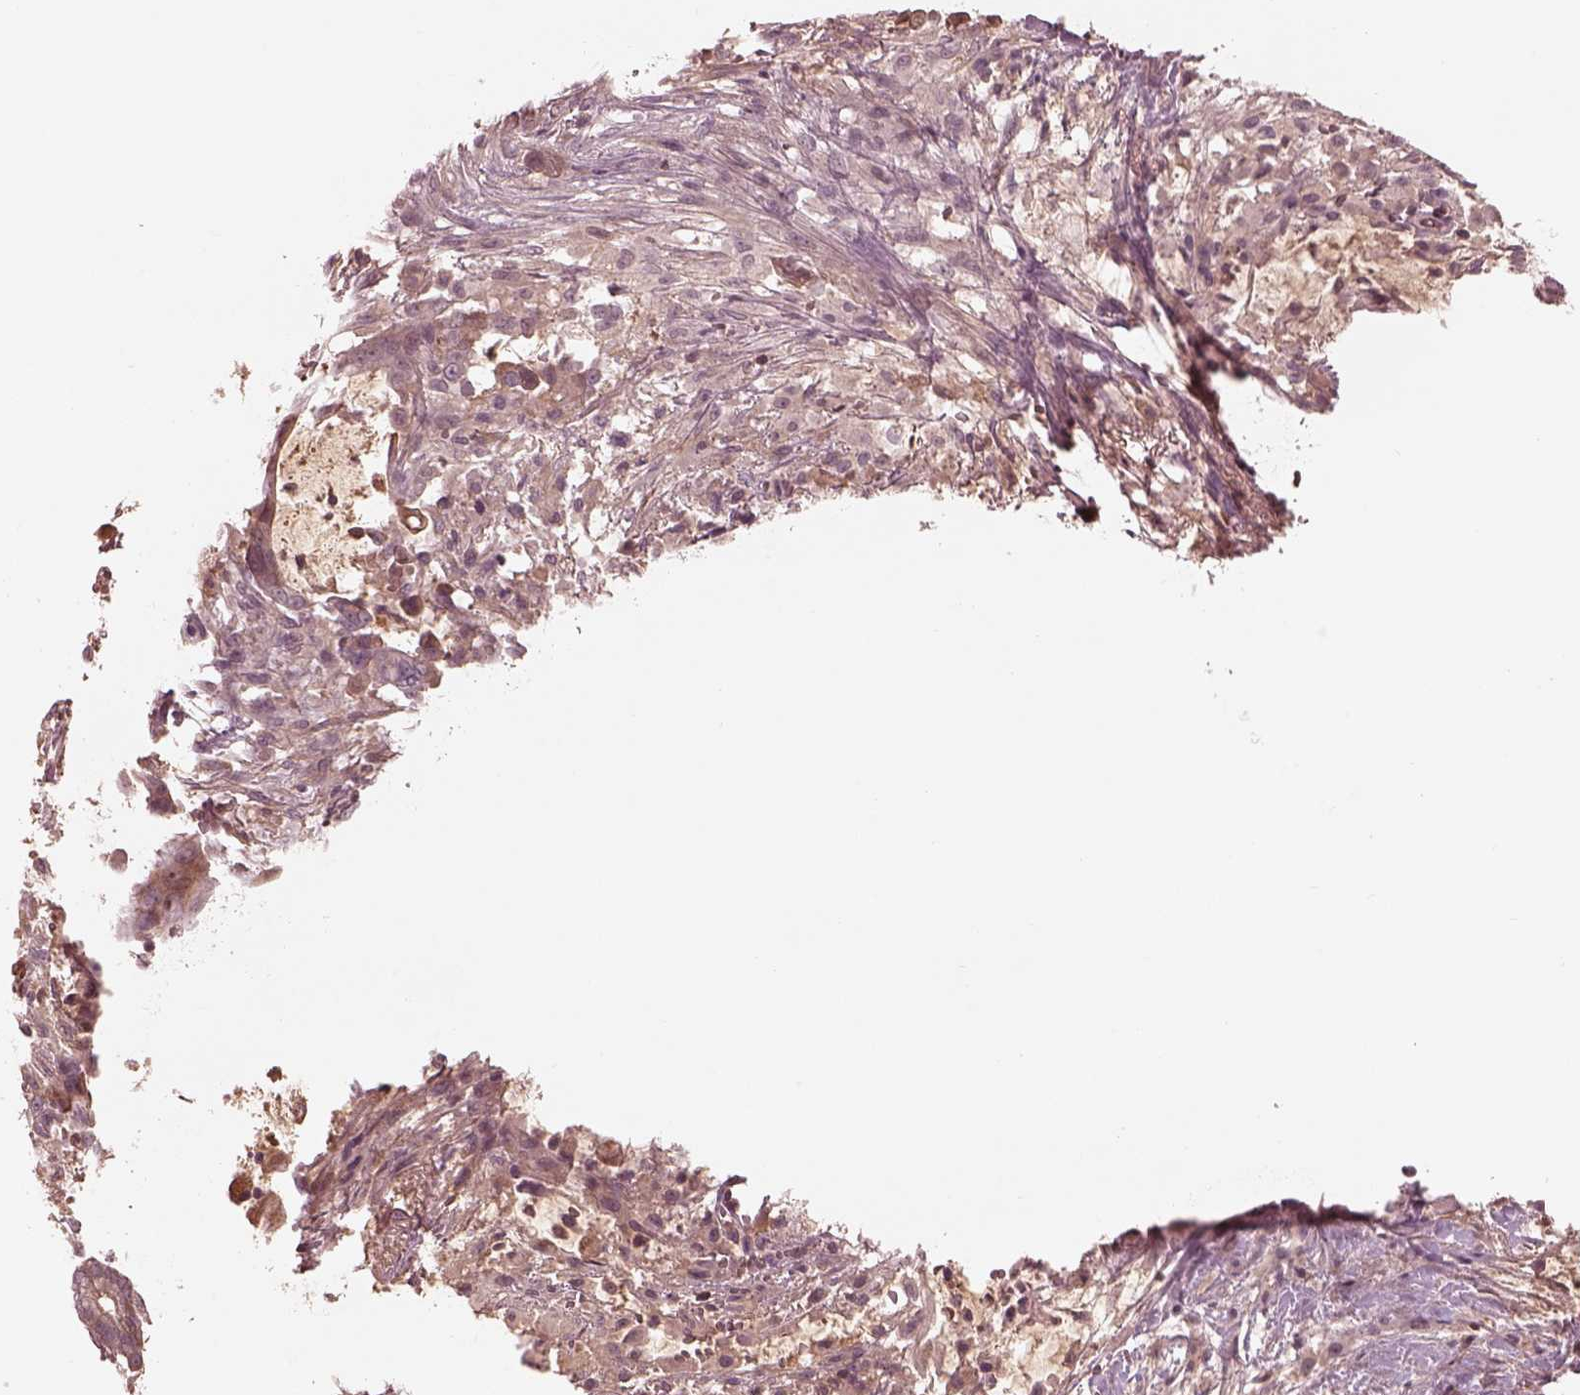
{"staining": {"intensity": "negative", "quantity": "none", "location": "none"}, "tissue": "pancreatic cancer", "cell_type": "Tumor cells", "image_type": "cancer", "snomed": [{"axis": "morphology", "description": "Adenocarcinoma, NOS"}, {"axis": "topography", "description": "Pancreas"}], "caption": "Immunohistochemical staining of human adenocarcinoma (pancreatic) exhibits no significant staining in tumor cells. (DAB (3,3'-diaminobenzidine) immunohistochemistry (IHC), high magnification).", "gene": "TF", "patient": {"sex": "male", "age": 61}}